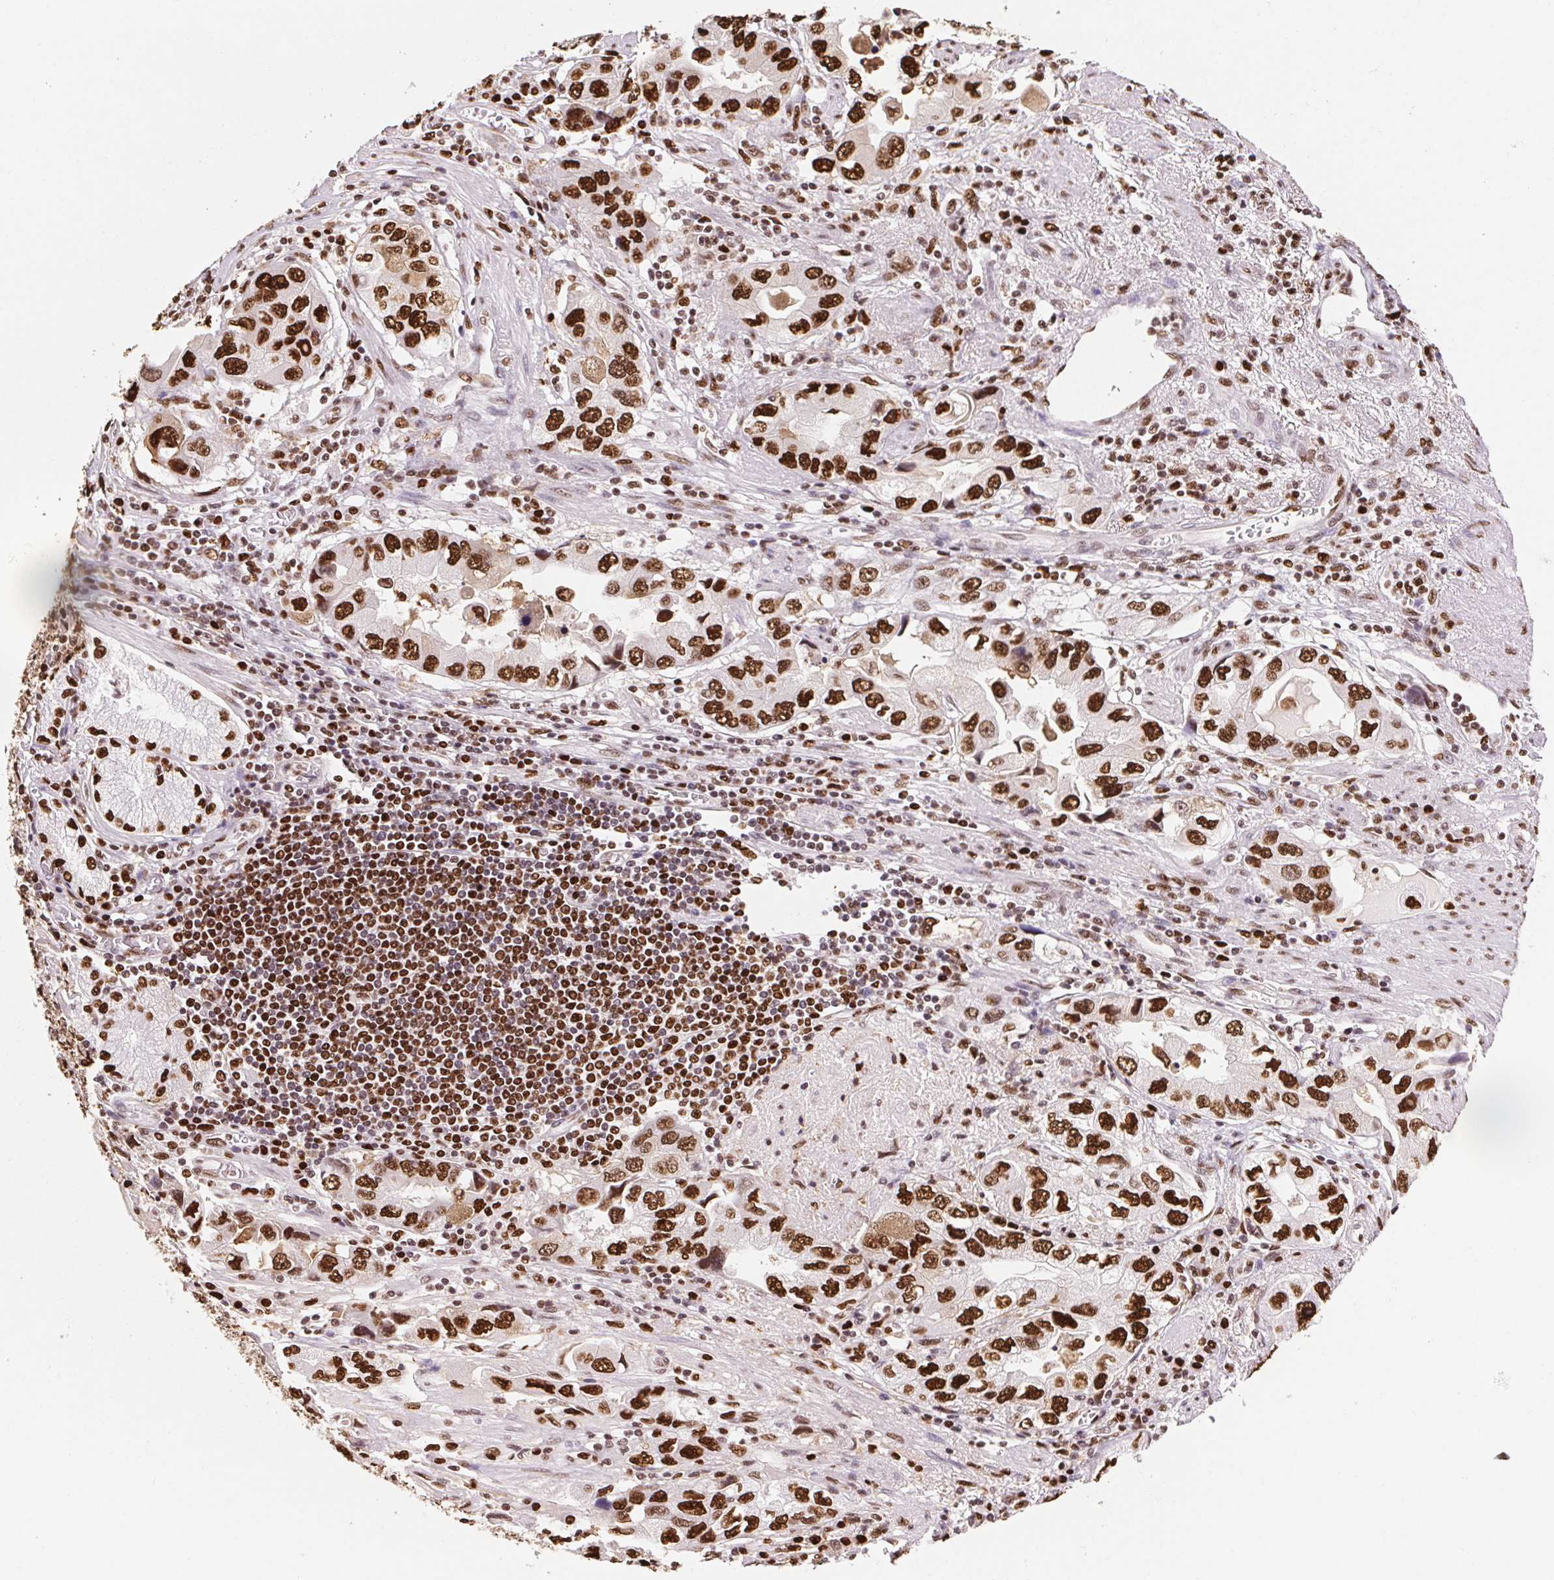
{"staining": {"intensity": "strong", "quantity": ">75%", "location": "nuclear"}, "tissue": "stomach cancer", "cell_type": "Tumor cells", "image_type": "cancer", "snomed": [{"axis": "morphology", "description": "Adenocarcinoma, NOS"}, {"axis": "topography", "description": "Stomach, lower"}], "caption": "This photomicrograph exhibits immunohistochemistry staining of stomach cancer, with high strong nuclear staining in approximately >75% of tumor cells.", "gene": "SET", "patient": {"sex": "female", "age": 93}}